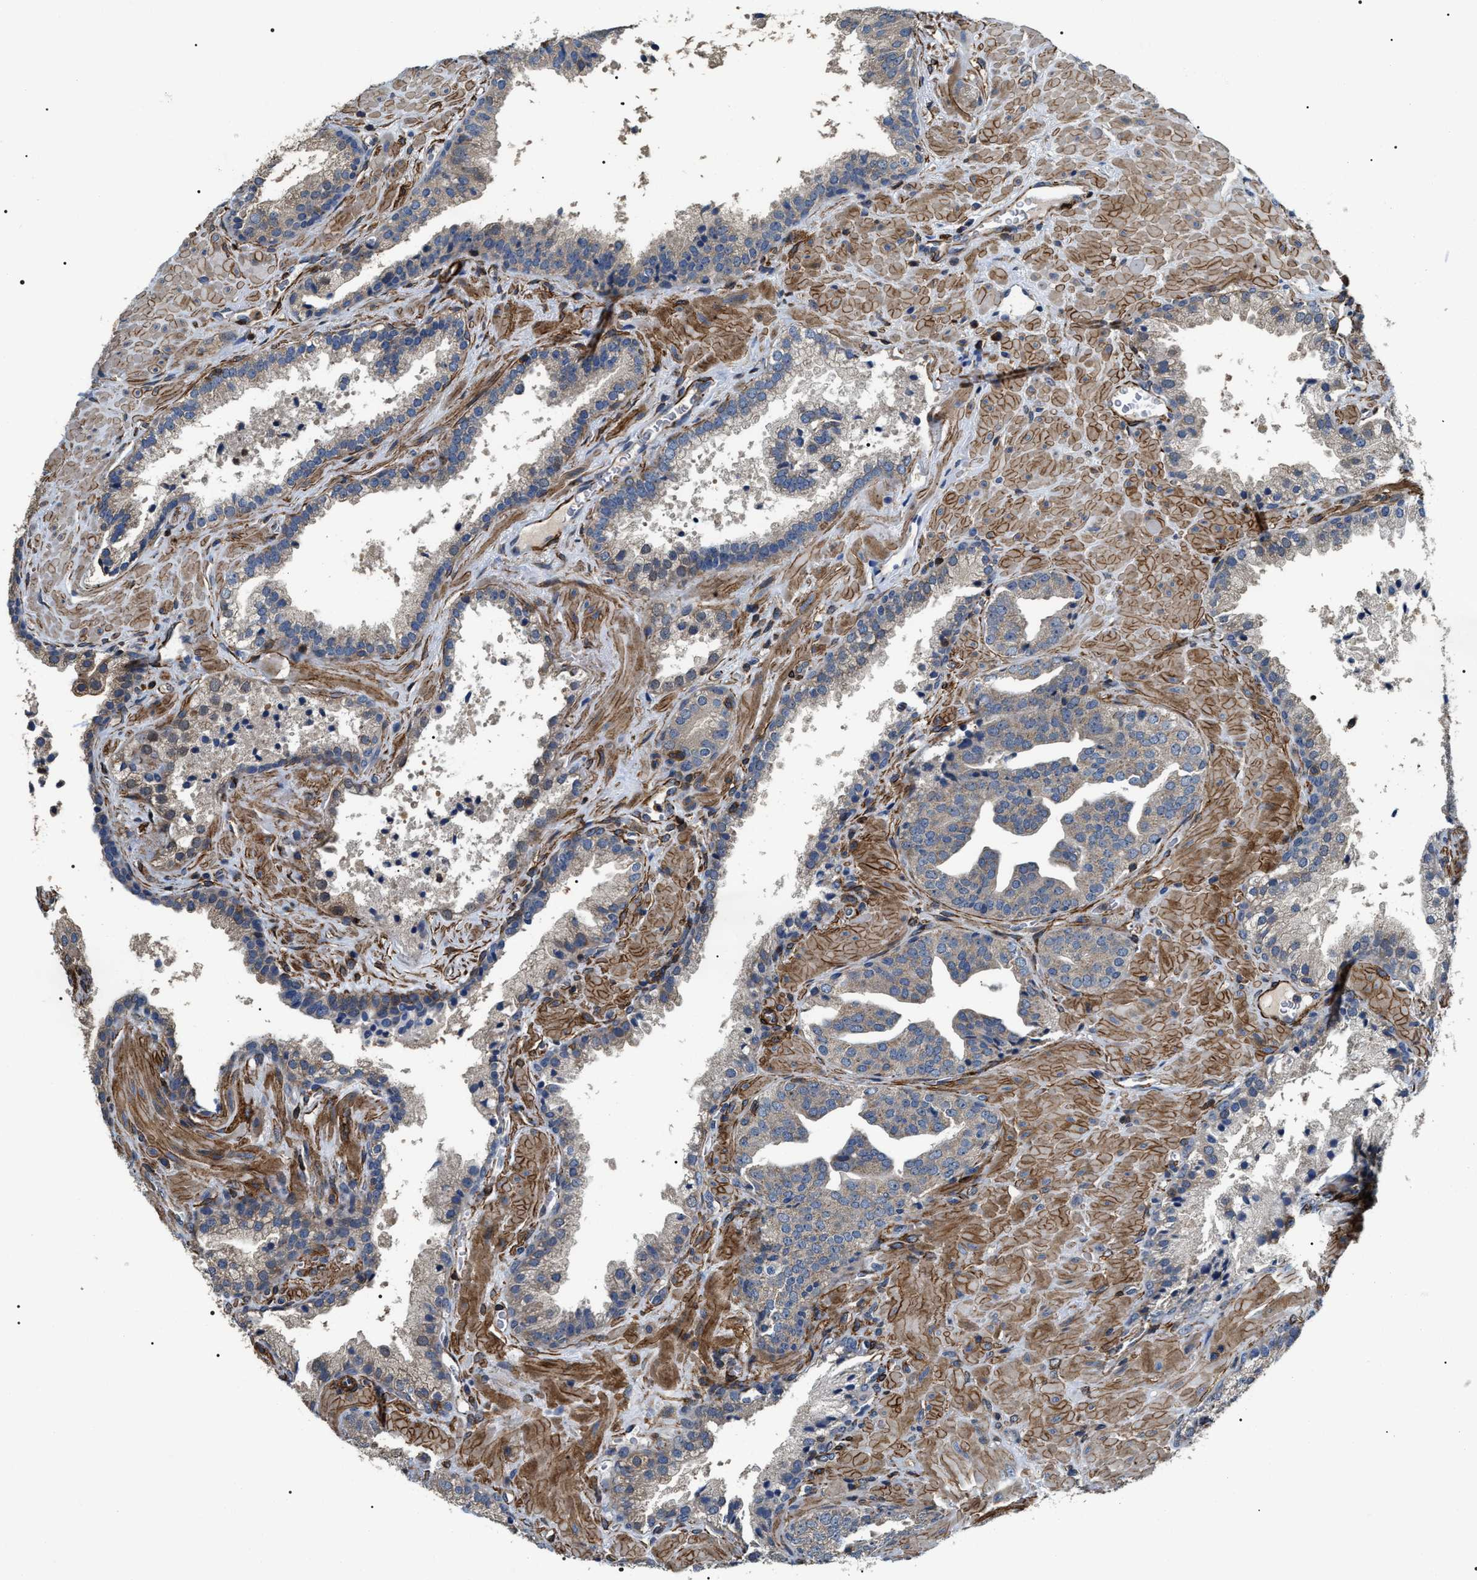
{"staining": {"intensity": "negative", "quantity": "none", "location": "none"}, "tissue": "prostate cancer", "cell_type": "Tumor cells", "image_type": "cancer", "snomed": [{"axis": "morphology", "description": "Adenocarcinoma, Low grade"}, {"axis": "topography", "description": "Prostate"}], "caption": "An immunohistochemistry (IHC) micrograph of prostate cancer is shown. There is no staining in tumor cells of prostate cancer.", "gene": "ZC3HAV1L", "patient": {"sex": "male", "age": 71}}